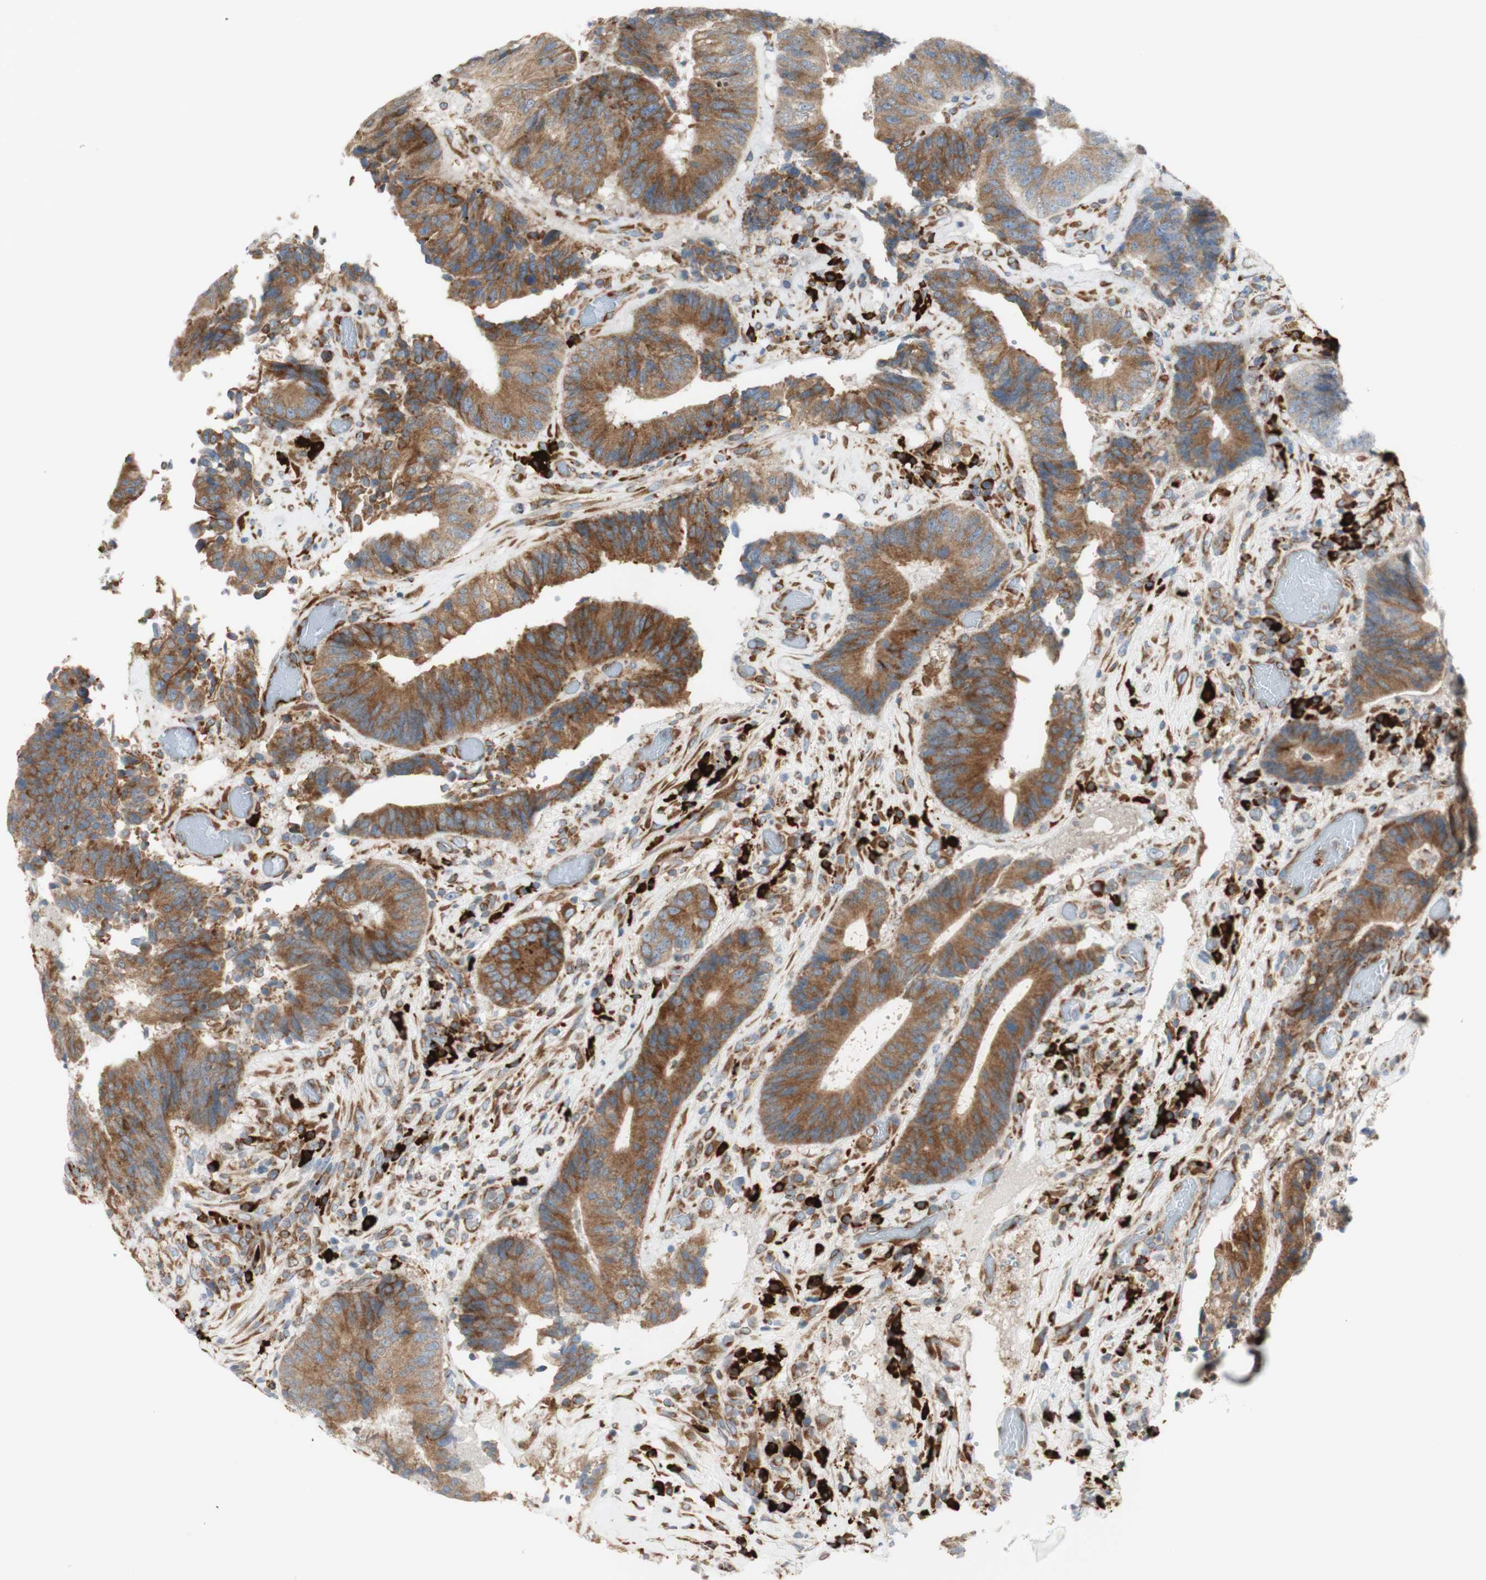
{"staining": {"intensity": "moderate", "quantity": ">75%", "location": "cytoplasmic/membranous"}, "tissue": "colorectal cancer", "cell_type": "Tumor cells", "image_type": "cancer", "snomed": [{"axis": "morphology", "description": "Adenocarcinoma, NOS"}, {"axis": "topography", "description": "Rectum"}], "caption": "An immunohistochemistry (IHC) micrograph of tumor tissue is shown. Protein staining in brown highlights moderate cytoplasmic/membranous positivity in adenocarcinoma (colorectal) within tumor cells. Immunohistochemistry stains the protein of interest in brown and the nuclei are stained blue.", "gene": "MANF", "patient": {"sex": "male", "age": 72}}